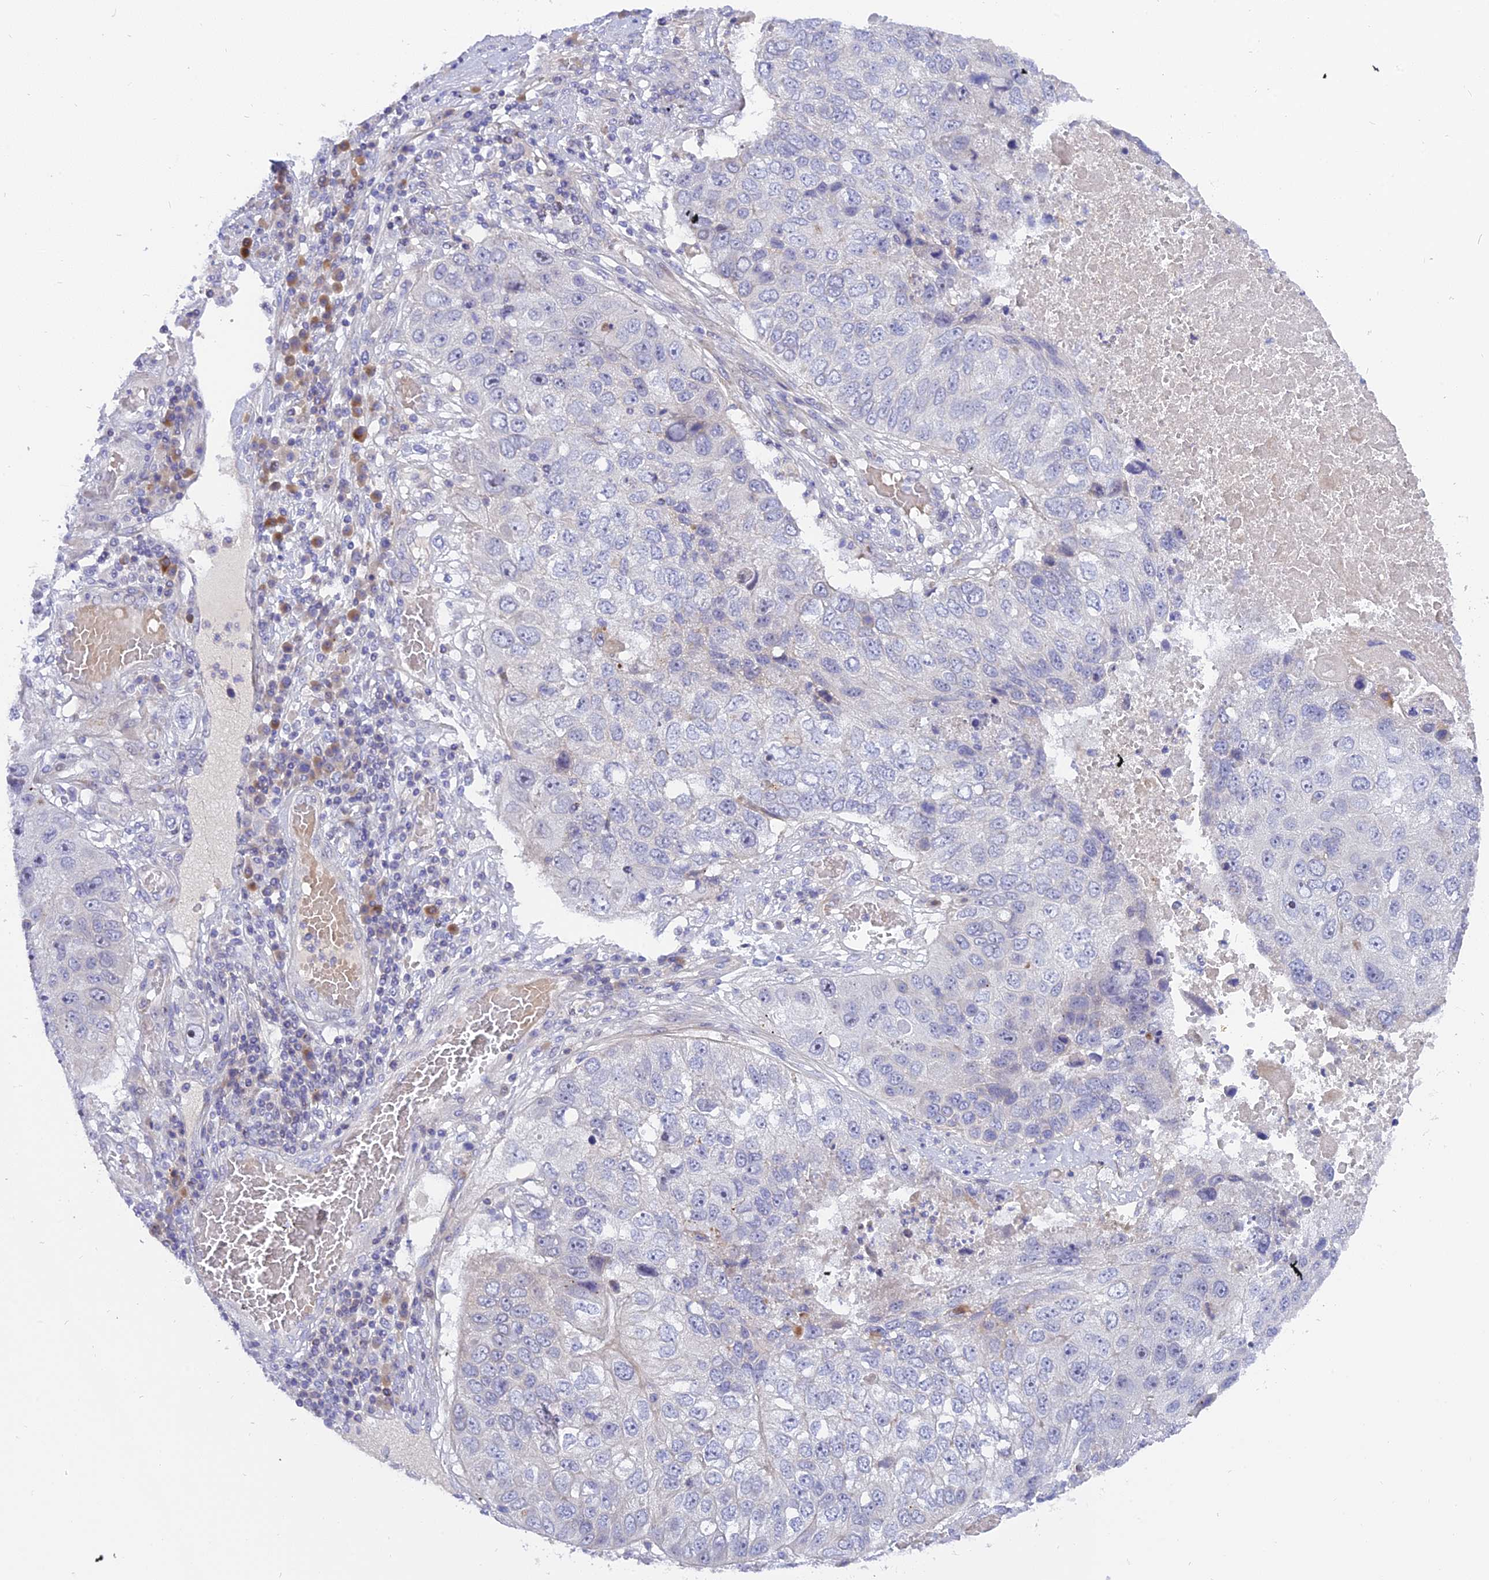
{"staining": {"intensity": "negative", "quantity": "none", "location": "none"}, "tissue": "lung cancer", "cell_type": "Tumor cells", "image_type": "cancer", "snomed": [{"axis": "morphology", "description": "Squamous cell carcinoma, NOS"}, {"axis": "topography", "description": "Lung"}], "caption": "An IHC photomicrograph of lung squamous cell carcinoma is shown. There is no staining in tumor cells of lung squamous cell carcinoma.", "gene": "MBD3L1", "patient": {"sex": "male", "age": 61}}